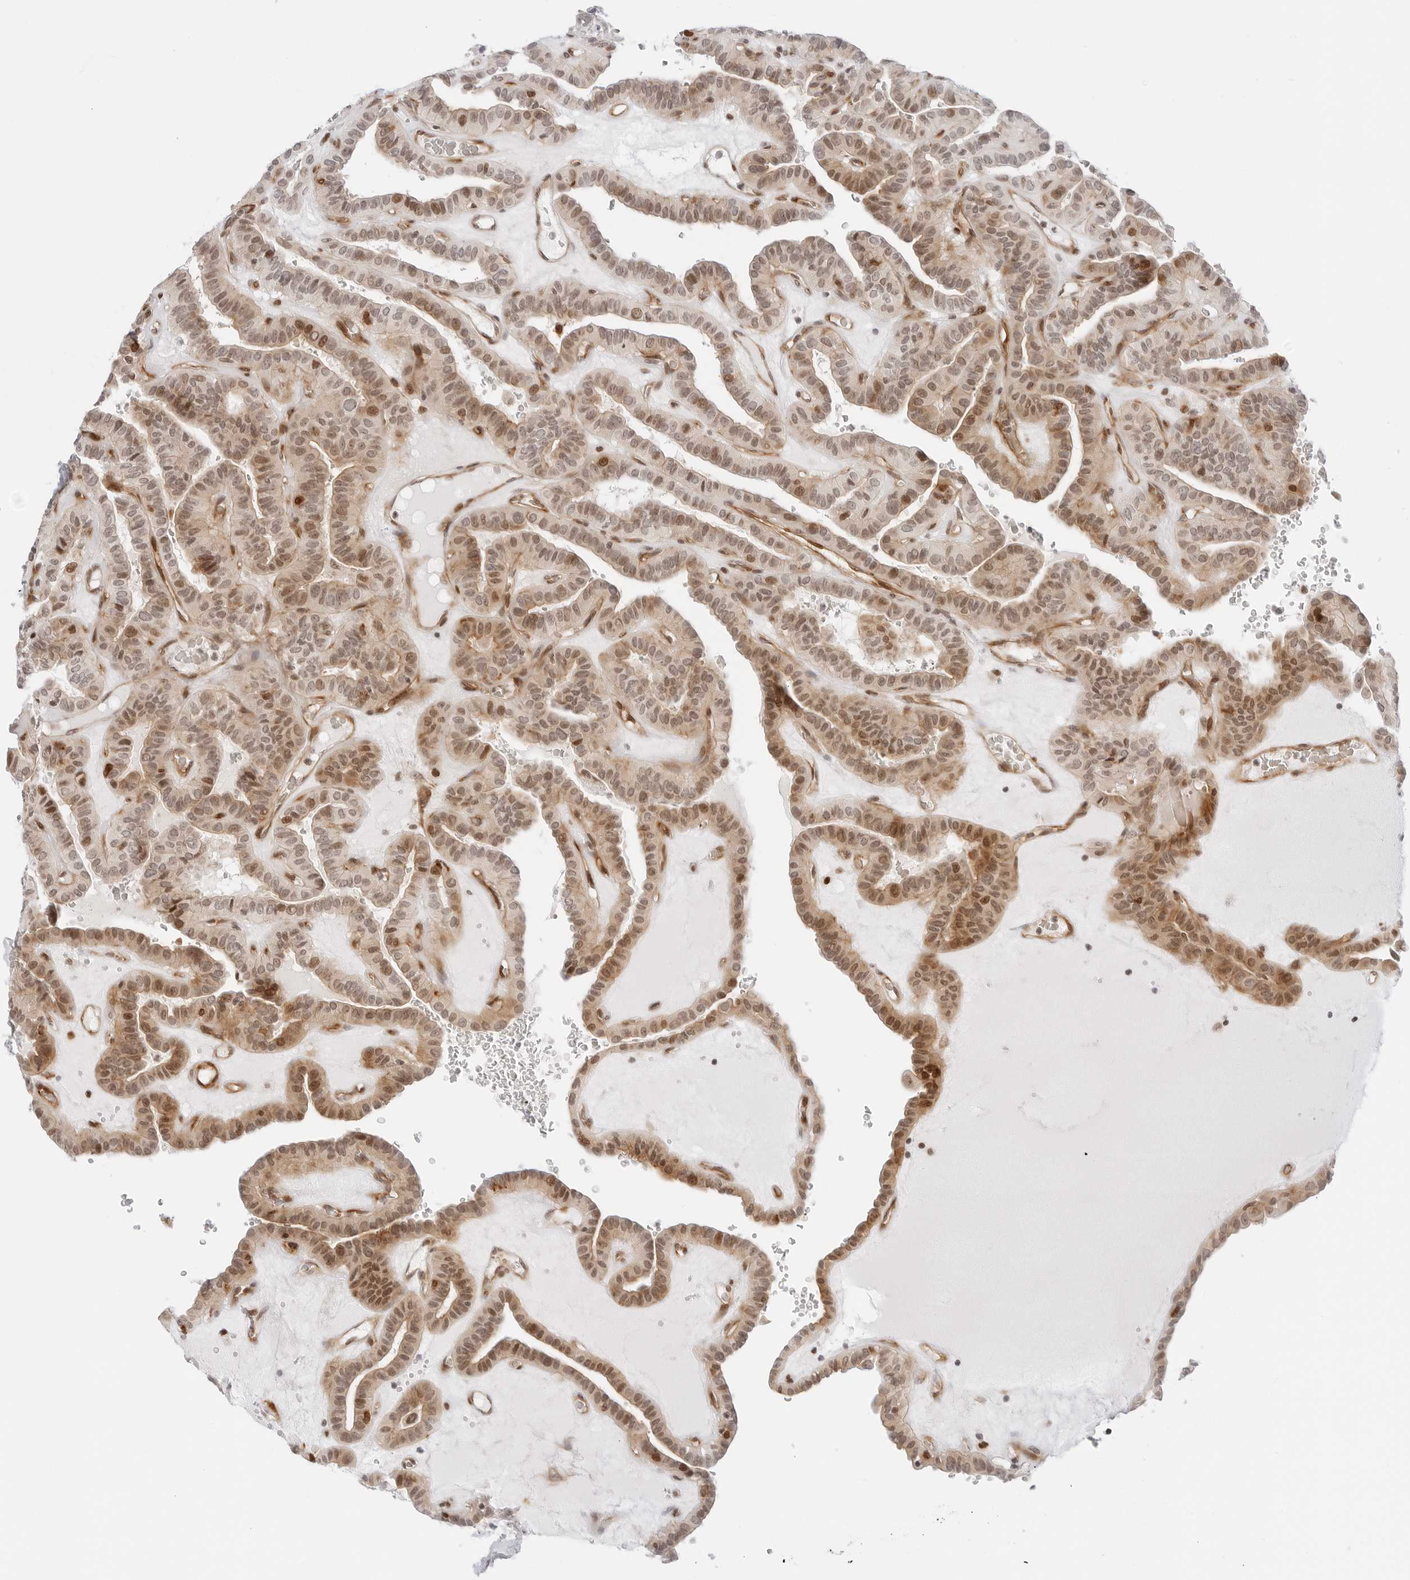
{"staining": {"intensity": "moderate", "quantity": ">75%", "location": "nuclear"}, "tissue": "thyroid cancer", "cell_type": "Tumor cells", "image_type": "cancer", "snomed": [{"axis": "morphology", "description": "Papillary adenocarcinoma, NOS"}, {"axis": "topography", "description": "Thyroid gland"}], "caption": "IHC (DAB) staining of thyroid papillary adenocarcinoma reveals moderate nuclear protein staining in about >75% of tumor cells. The protein is stained brown, and the nuclei are stained in blue (DAB (3,3'-diaminobenzidine) IHC with brightfield microscopy, high magnification).", "gene": "ZNF613", "patient": {"sex": "male", "age": 77}}